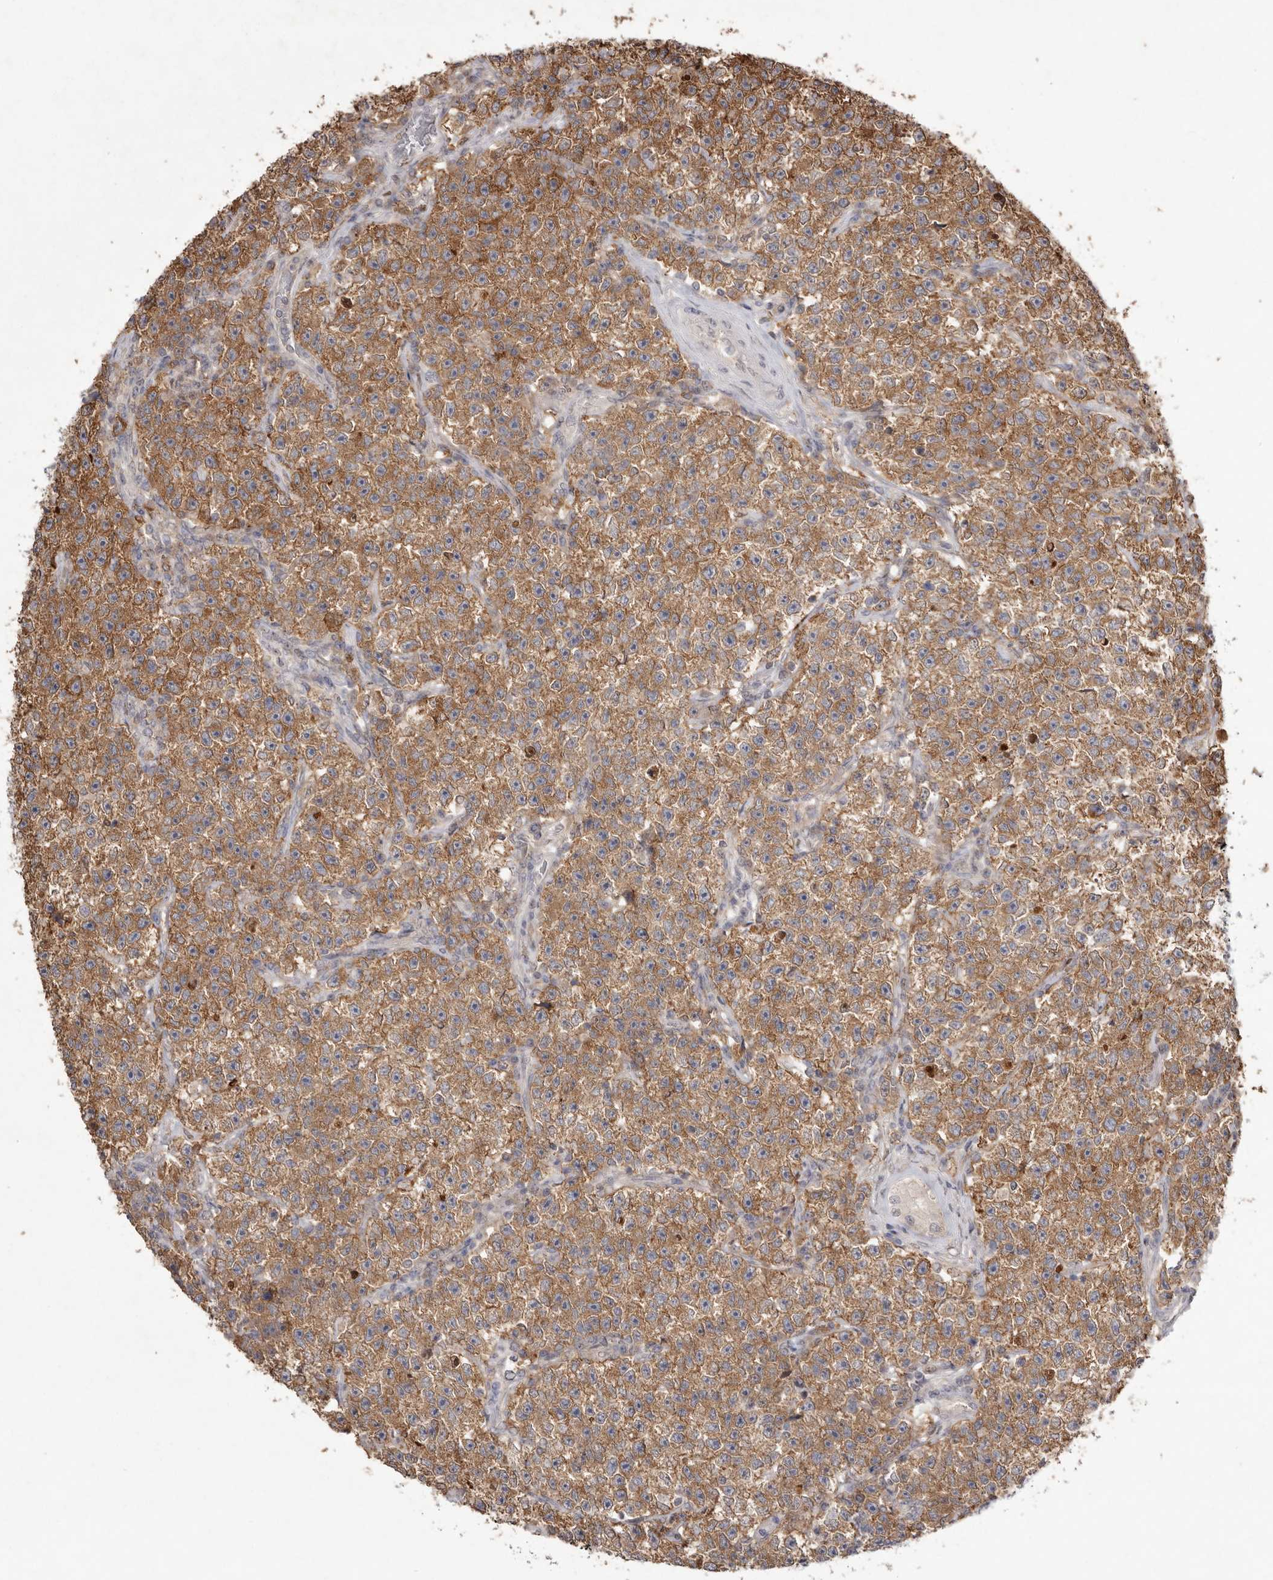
{"staining": {"intensity": "moderate", "quantity": ">75%", "location": "cytoplasmic/membranous"}, "tissue": "testis cancer", "cell_type": "Tumor cells", "image_type": "cancer", "snomed": [{"axis": "morphology", "description": "Seminoma, NOS"}, {"axis": "topography", "description": "Testis"}], "caption": "IHC staining of testis cancer (seminoma), which exhibits medium levels of moderate cytoplasmic/membranous positivity in approximately >75% of tumor cells indicating moderate cytoplasmic/membranous protein positivity. The staining was performed using DAB (3,3'-diaminobenzidine) (brown) for protein detection and nuclei were counterstained in hematoxylin (blue).", "gene": "TADA1", "patient": {"sex": "male", "age": 22}}